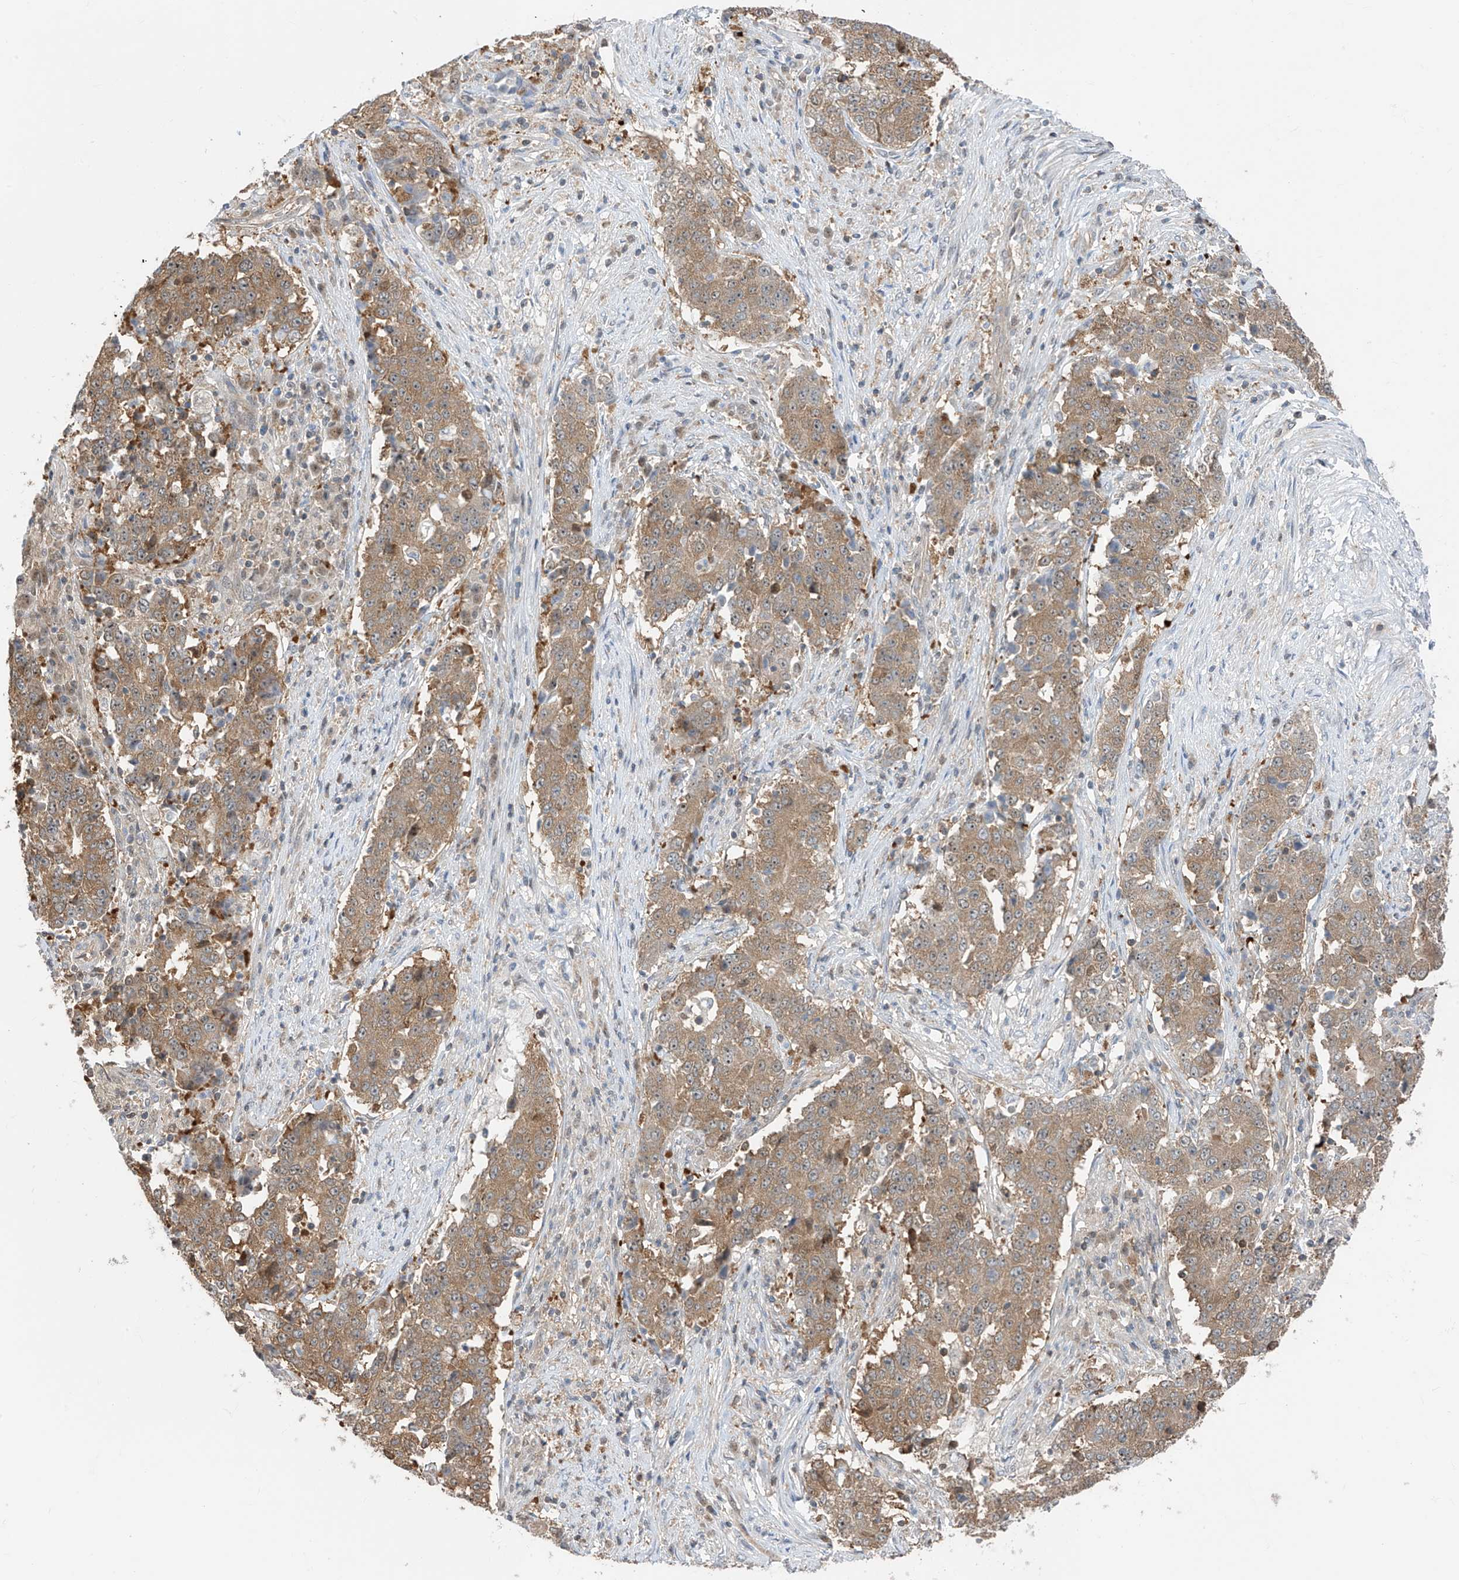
{"staining": {"intensity": "moderate", "quantity": ">75%", "location": "cytoplasmic/membranous"}, "tissue": "stomach cancer", "cell_type": "Tumor cells", "image_type": "cancer", "snomed": [{"axis": "morphology", "description": "Adenocarcinoma, NOS"}, {"axis": "topography", "description": "Stomach"}], "caption": "IHC staining of stomach cancer (adenocarcinoma), which reveals medium levels of moderate cytoplasmic/membranous expression in about >75% of tumor cells indicating moderate cytoplasmic/membranous protein expression. The staining was performed using DAB (brown) for protein detection and nuclei were counterstained in hematoxylin (blue).", "gene": "TTC38", "patient": {"sex": "male", "age": 59}}